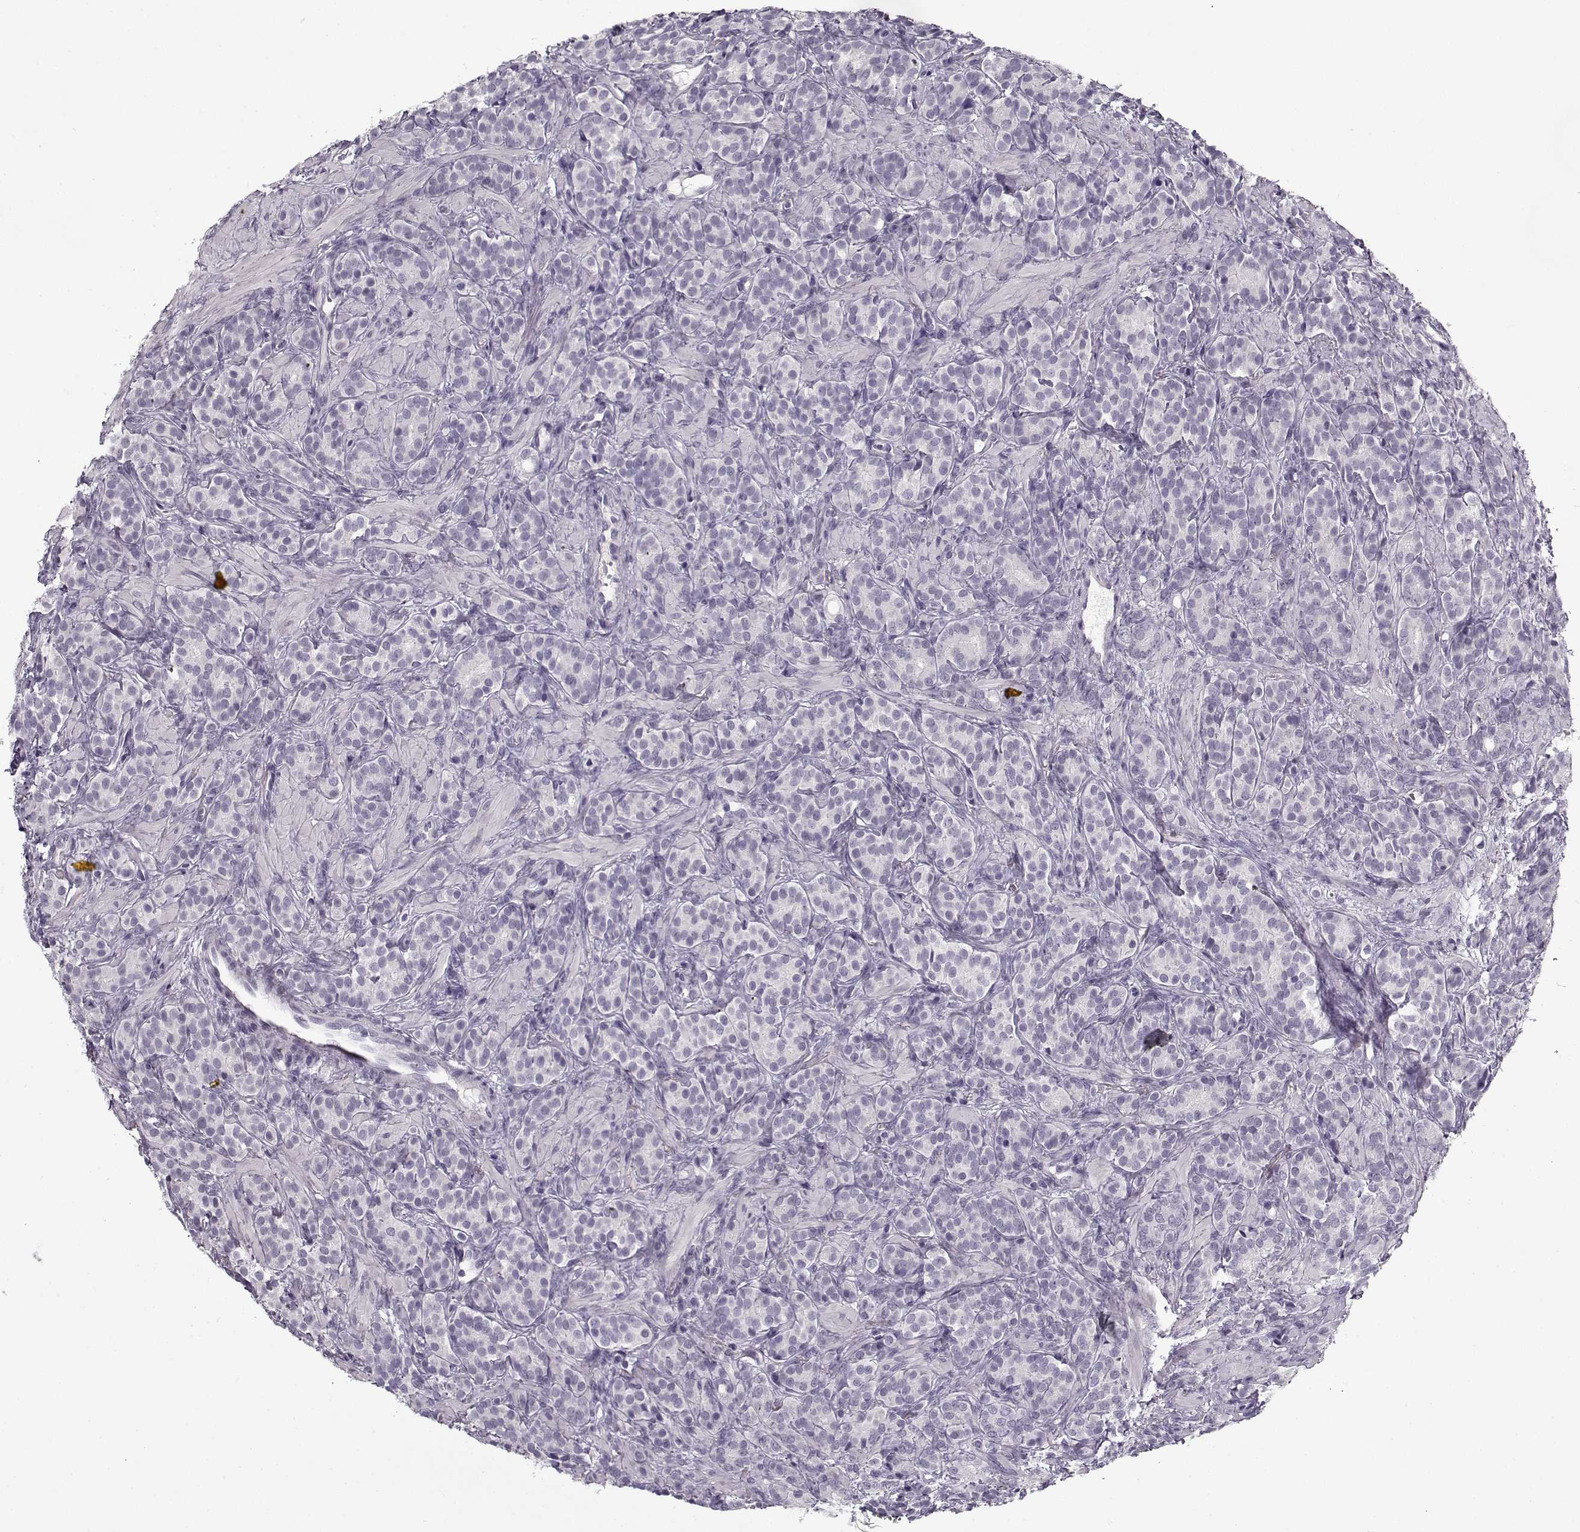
{"staining": {"intensity": "negative", "quantity": "none", "location": "none"}, "tissue": "prostate cancer", "cell_type": "Tumor cells", "image_type": "cancer", "snomed": [{"axis": "morphology", "description": "Adenocarcinoma, High grade"}, {"axis": "topography", "description": "Prostate"}], "caption": "Immunohistochemistry (IHC) of prostate adenocarcinoma (high-grade) shows no staining in tumor cells. Nuclei are stained in blue.", "gene": "PNMT", "patient": {"sex": "male", "age": 84}}